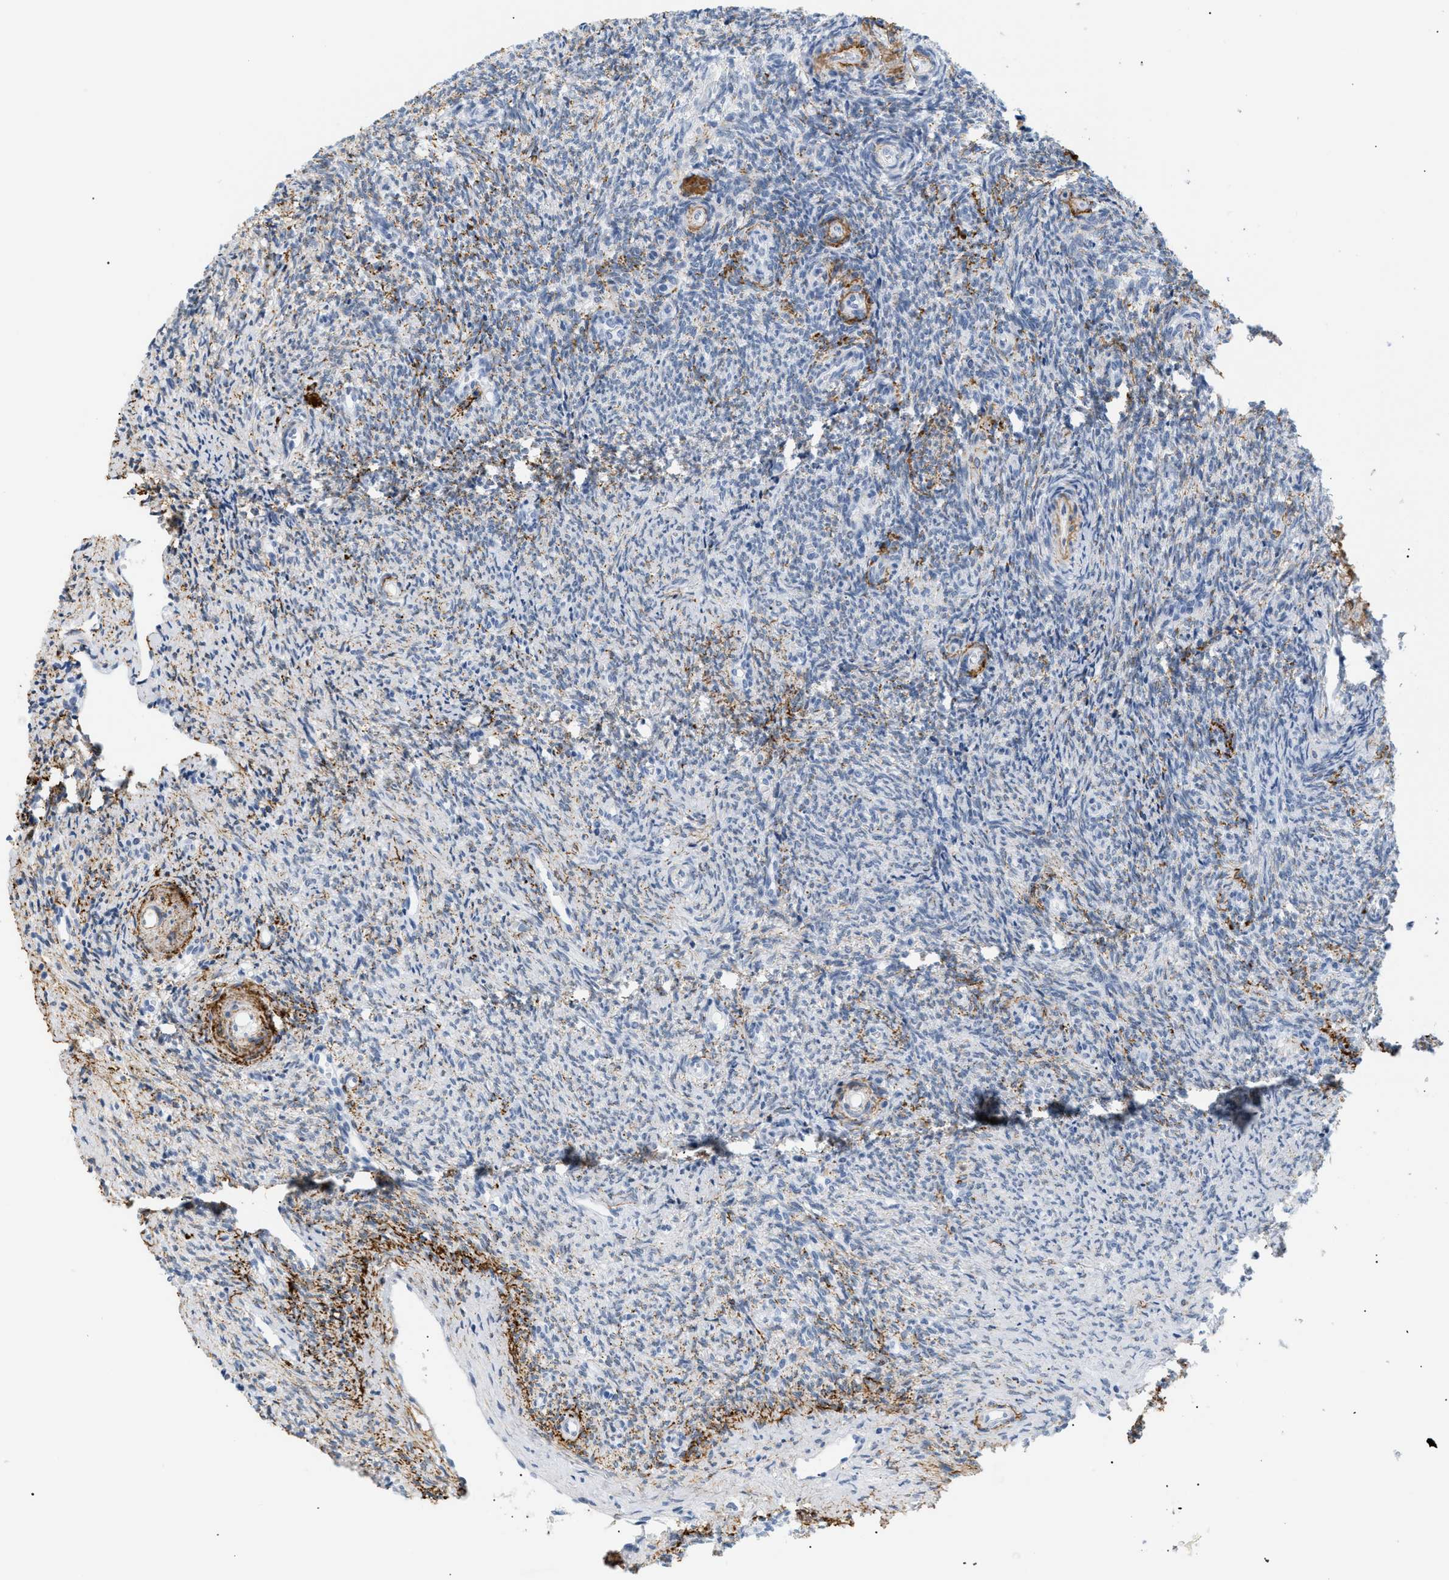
{"staining": {"intensity": "weak", "quantity": "25%-75%", "location": "cytoplasmic/membranous"}, "tissue": "ovary", "cell_type": "Follicle cells", "image_type": "normal", "snomed": [{"axis": "morphology", "description": "Normal tissue, NOS"}, {"axis": "topography", "description": "Ovary"}], "caption": "Immunohistochemistry (DAB) staining of benign human ovary reveals weak cytoplasmic/membranous protein positivity in approximately 25%-75% of follicle cells. The staining is performed using DAB (3,3'-diaminobenzidine) brown chromogen to label protein expression. The nuclei are counter-stained blue using hematoxylin.", "gene": "ELN", "patient": {"sex": "female", "age": 41}}